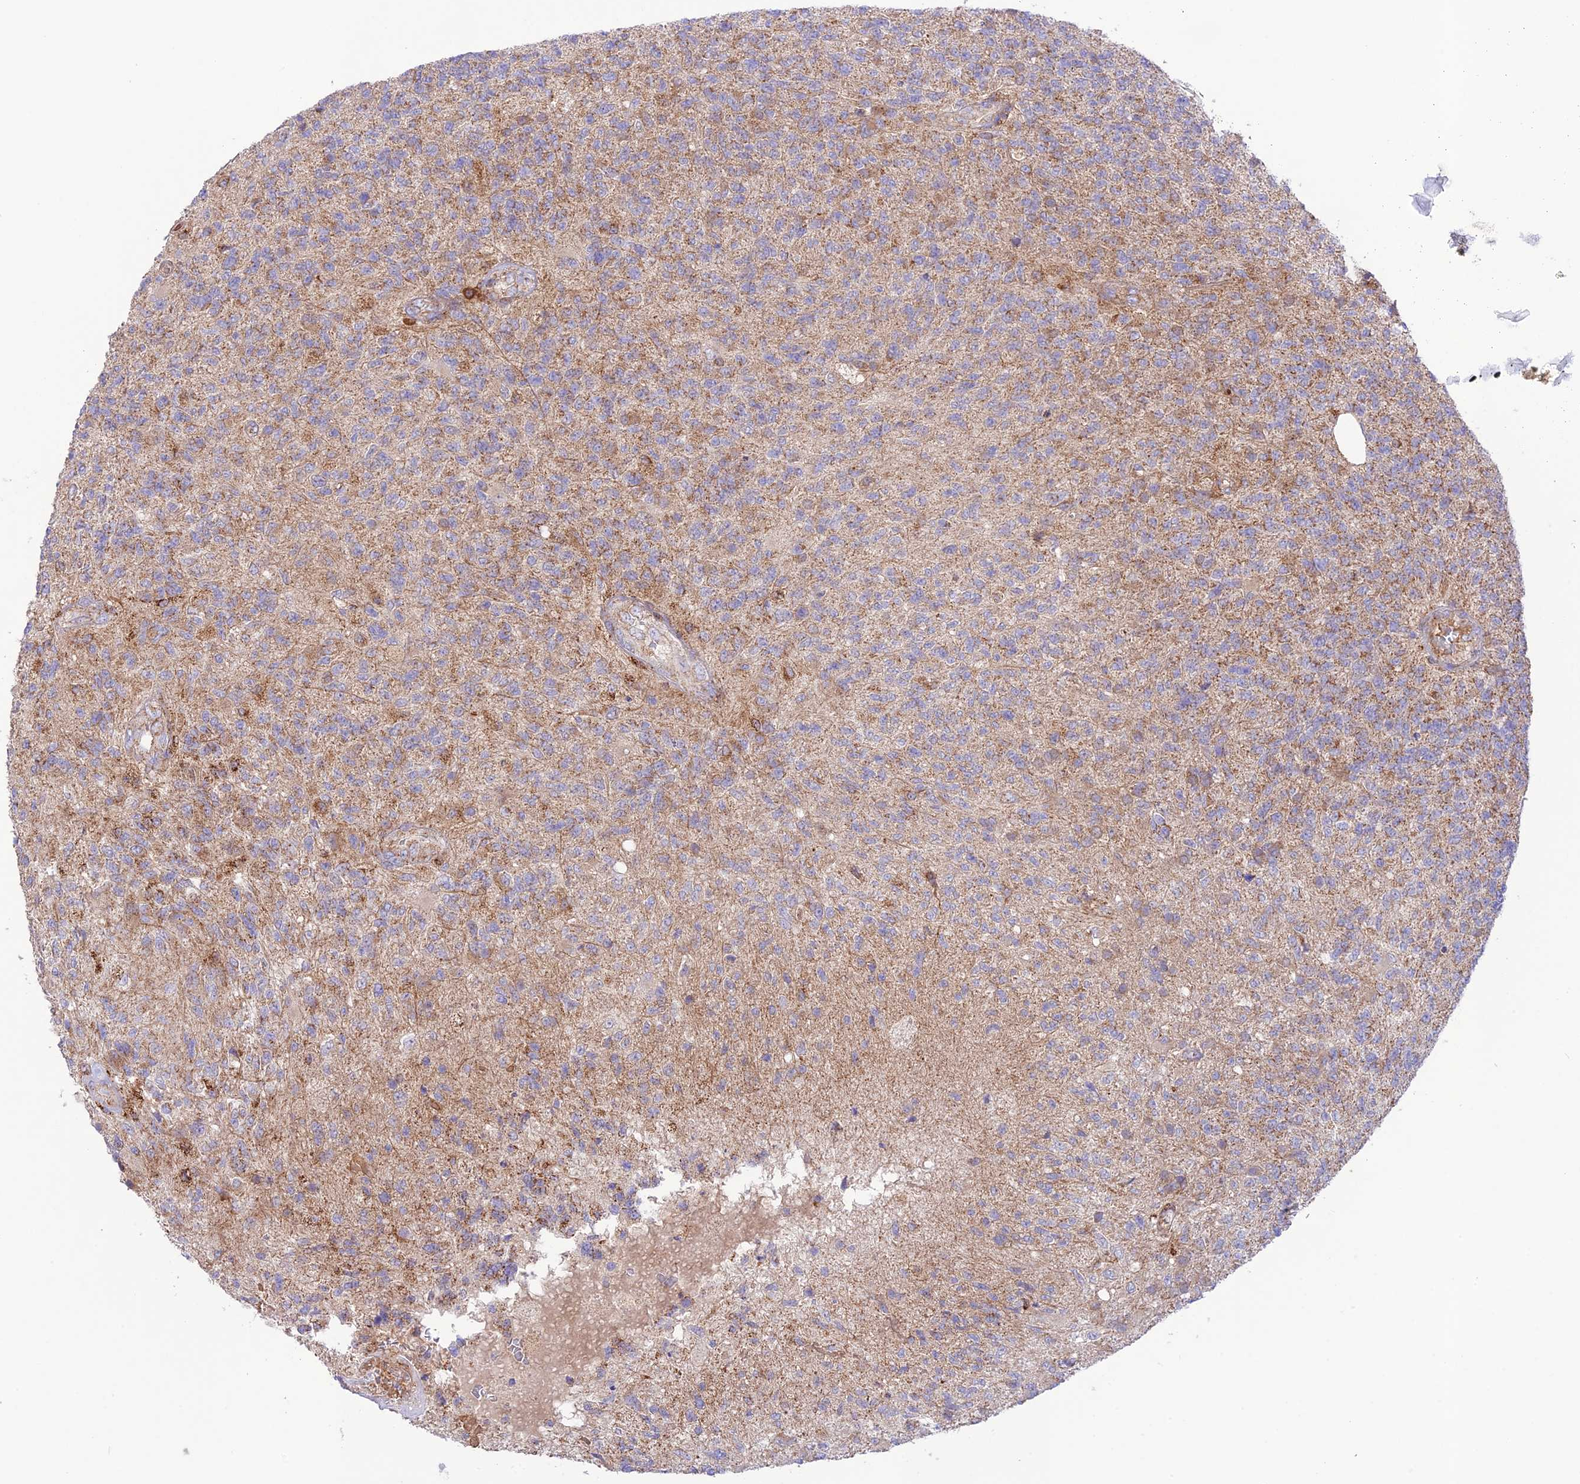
{"staining": {"intensity": "weak", "quantity": "<25%", "location": "cytoplasmic/membranous"}, "tissue": "glioma", "cell_type": "Tumor cells", "image_type": "cancer", "snomed": [{"axis": "morphology", "description": "Glioma, malignant, High grade"}, {"axis": "topography", "description": "Brain"}], "caption": "Tumor cells show no significant protein staining in glioma.", "gene": "UAP1L1", "patient": {"sex": "male", "age": 56}}